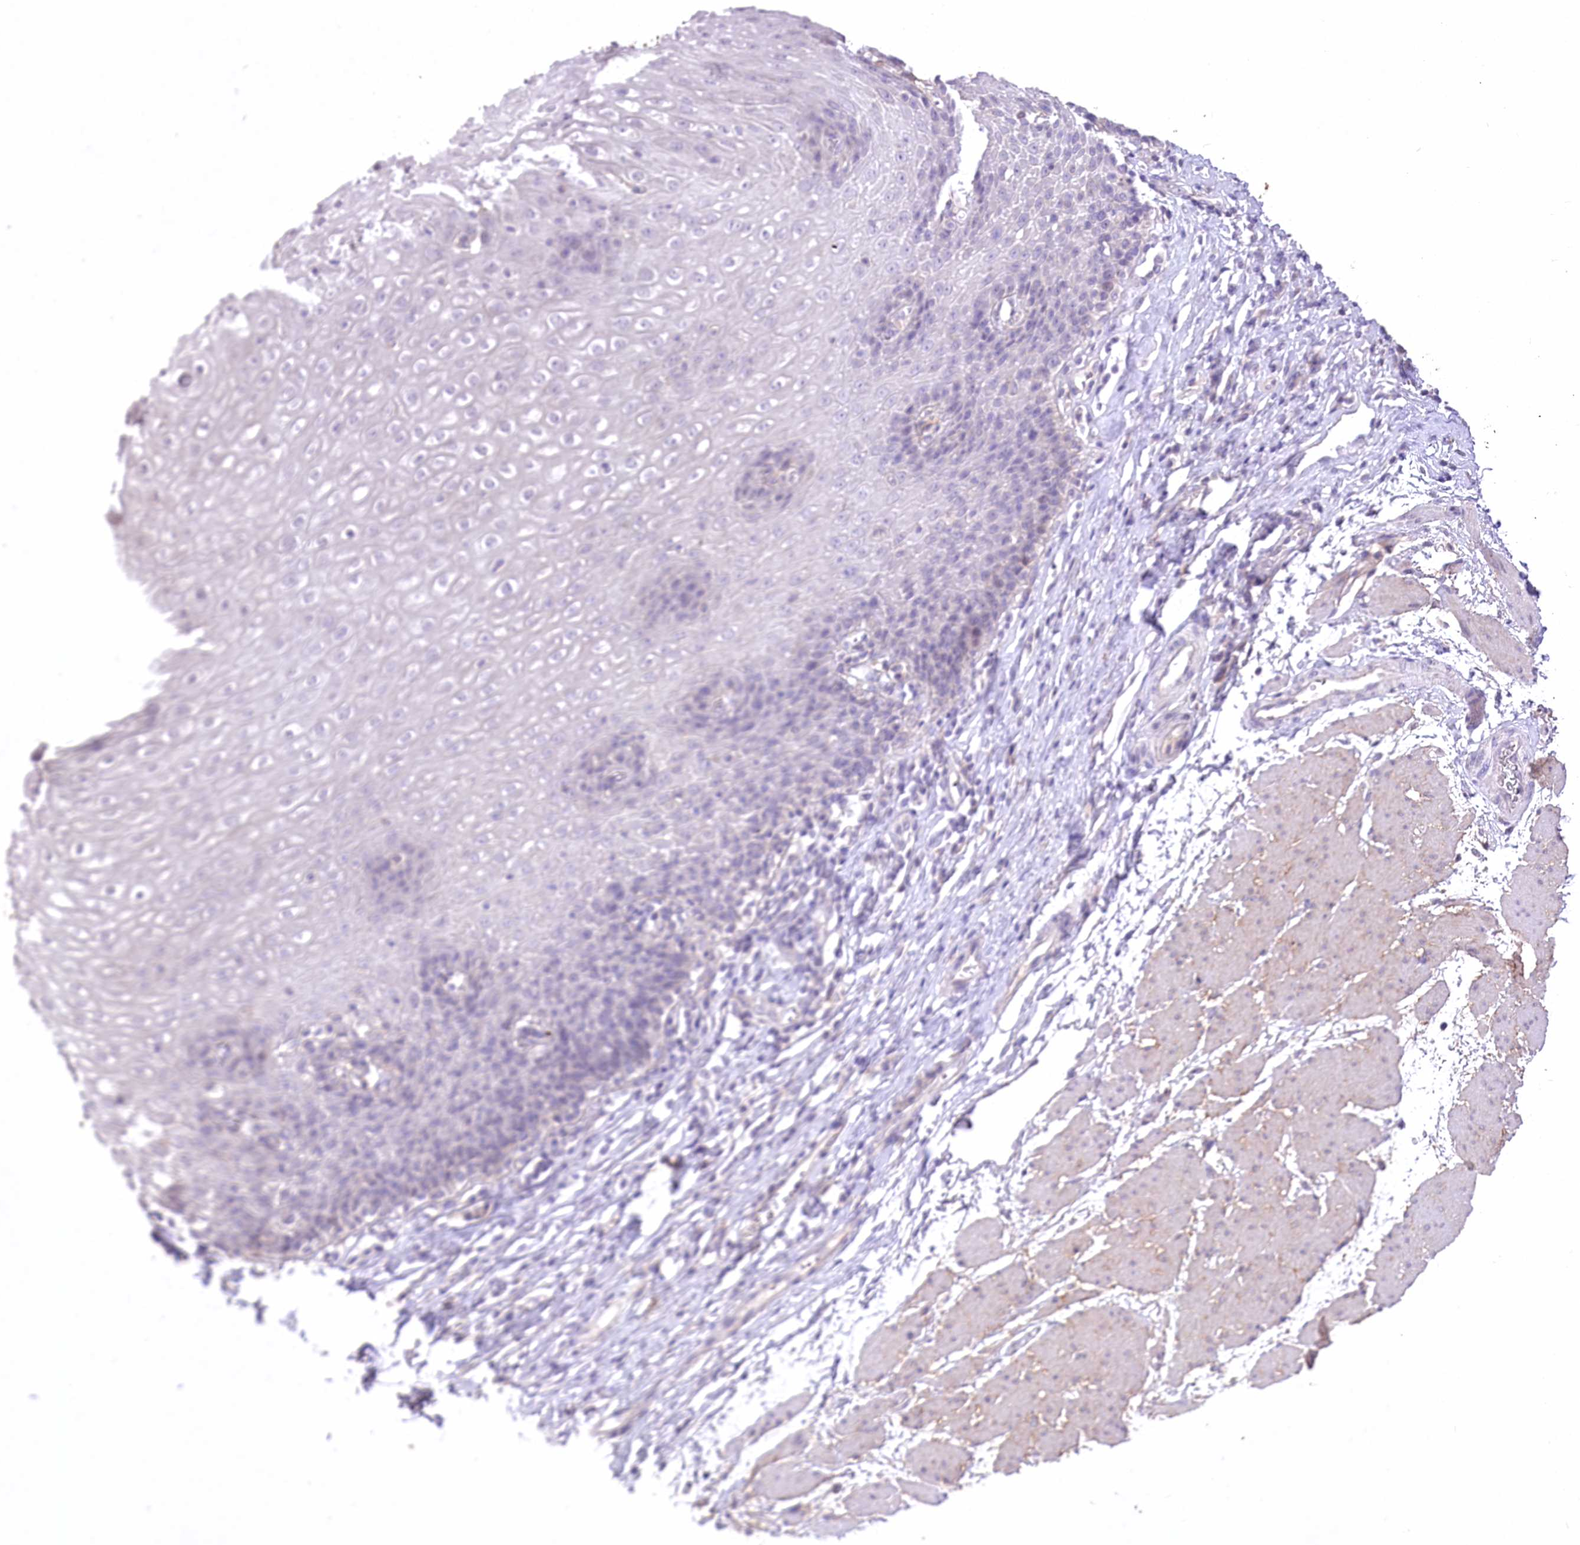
{"staining": {"intensity": "negative", "quantity": "none", "location": "none"}, "tissue": "esophagus", "cell_type": "Squamous epithelial cells", "image_type": "normal", "snomed": [{"axis": "morphology", "description": "Normal tissue, NOS"}, {"axis": "topography", "description": "Esophagus"}], "caption": "The histopathology image demonstrates no staining of squamous epithelial cells in benign esophagus. The staining is performed using DAB brown chromogen with nuclei counter-stained in using hematoxylin.", "gene": "ENPP1", "patient": {"sex": "female", "age": 61}}